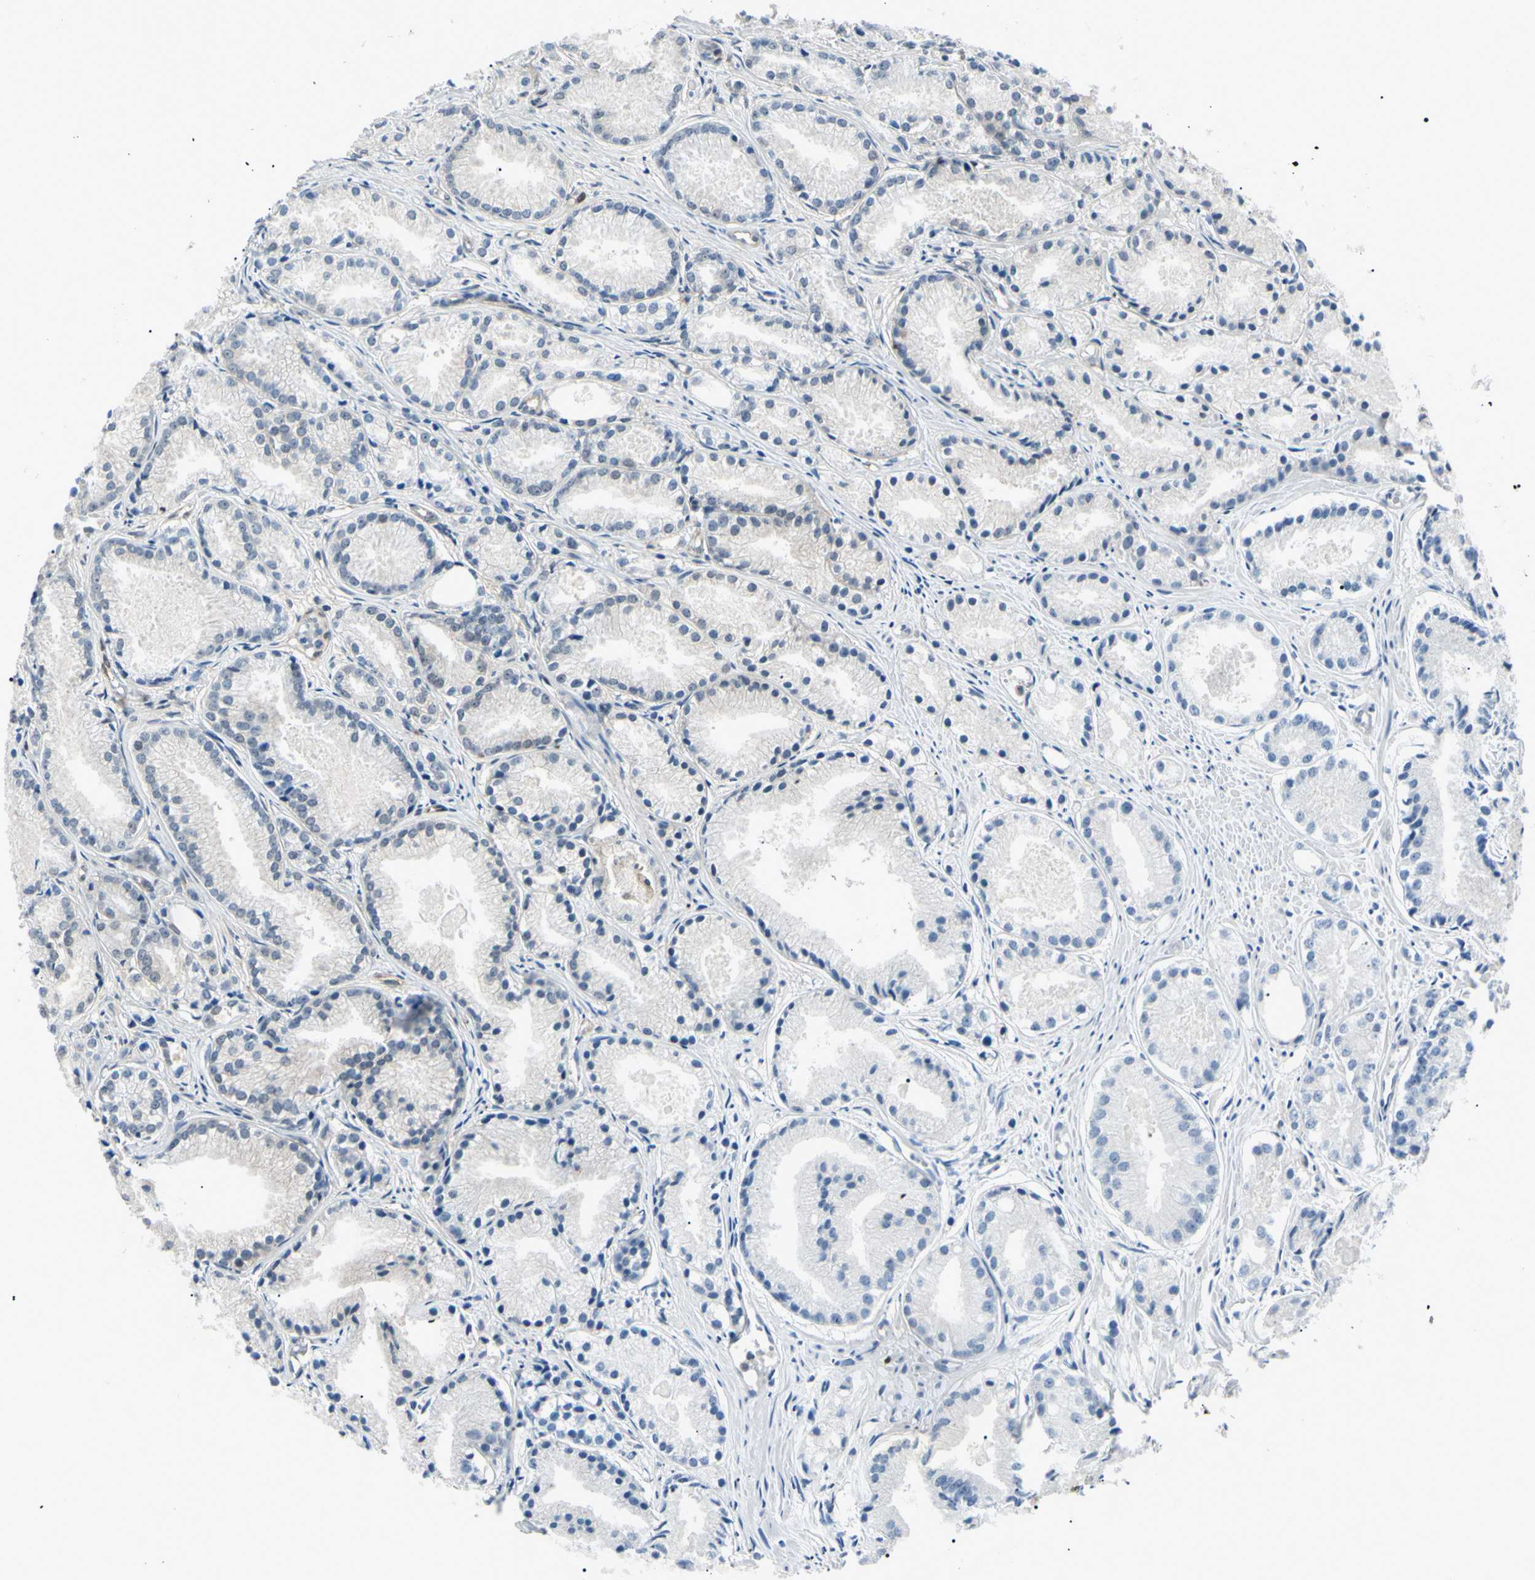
{"staining": {"intensity": "negative", "quantity": "none", "location": "none"}, "tissue": "prostate cancer", "cell_type": "Tumor cells", "image_type": "cancer", "snomed": [{"axis": "morphology", "description": "Adenocarcinoma, Low grade"}, {"axis": "topography", "description": "Prostate"}], "caption": "Prostate adenocarcinoma (low-grade) stained for a protein using immunohistochemistry shows no positivity tumor cells.", "gene": "PGK1", "patient": {"sex": "male", "age": 72}}